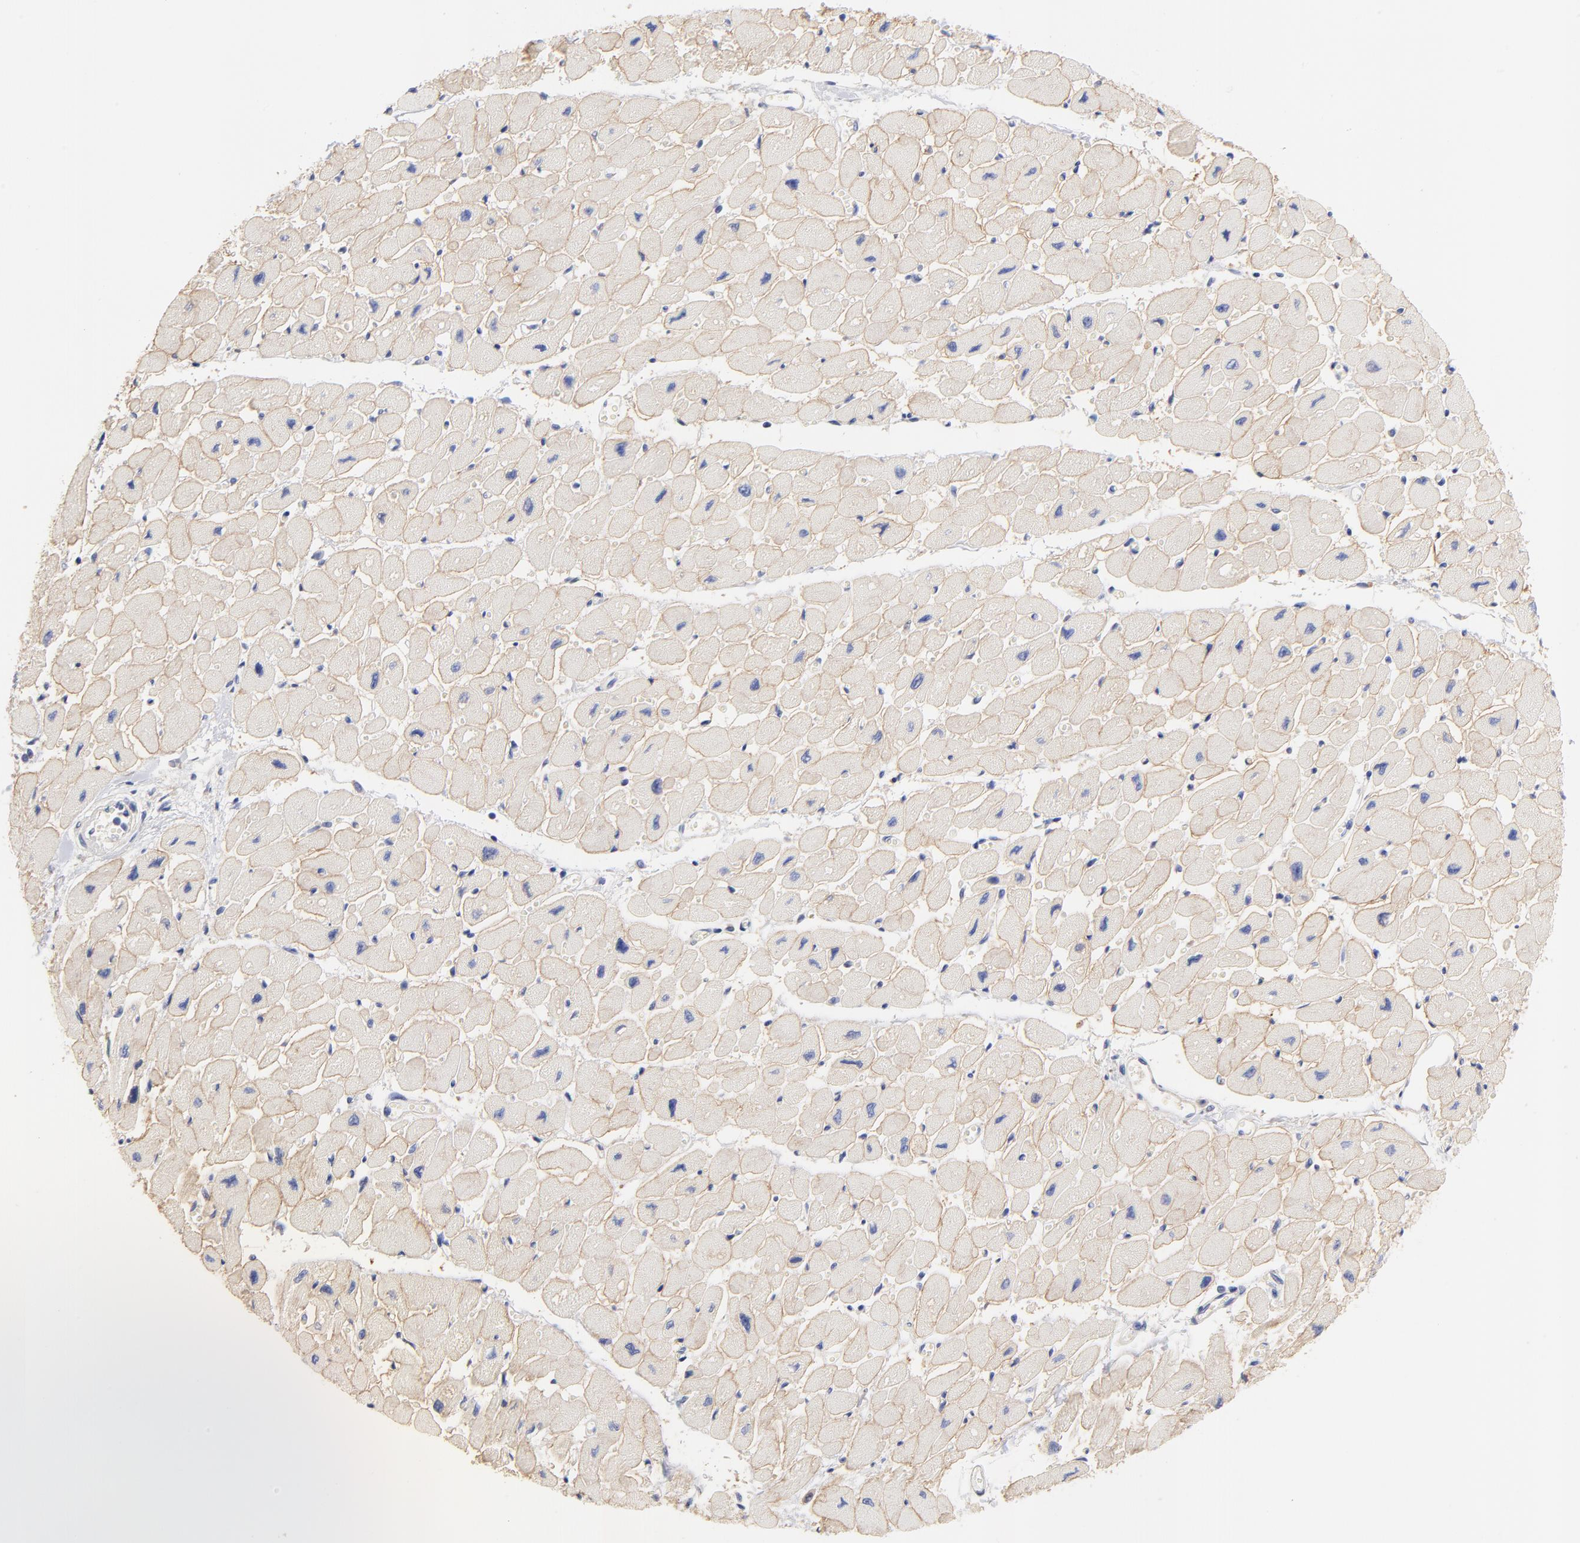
{"staining": {"intensity": "weak", "quantity": "25%-75%", "location": "cytoplasmic/membranous"}, "tissue": "heart muscle", "cell_type": "Cardiomyocytes", "image_type": "normal", "snomed": [{"axis": "morphology", "description": "Normal tissue, NOS"}, {"axis": "topography", "description": "Heart"}], "caption": "IHC of unremarkable heart muscle exhibits low levels of weak cytoplasmic/membranous expression in about 25%-75% of cardiomyocytes. (brown staining indicates protein expression, while blue staining denotes nuclei).", "gene": "HS3ST1", "patient": {"sex": "female", "age": 54}}